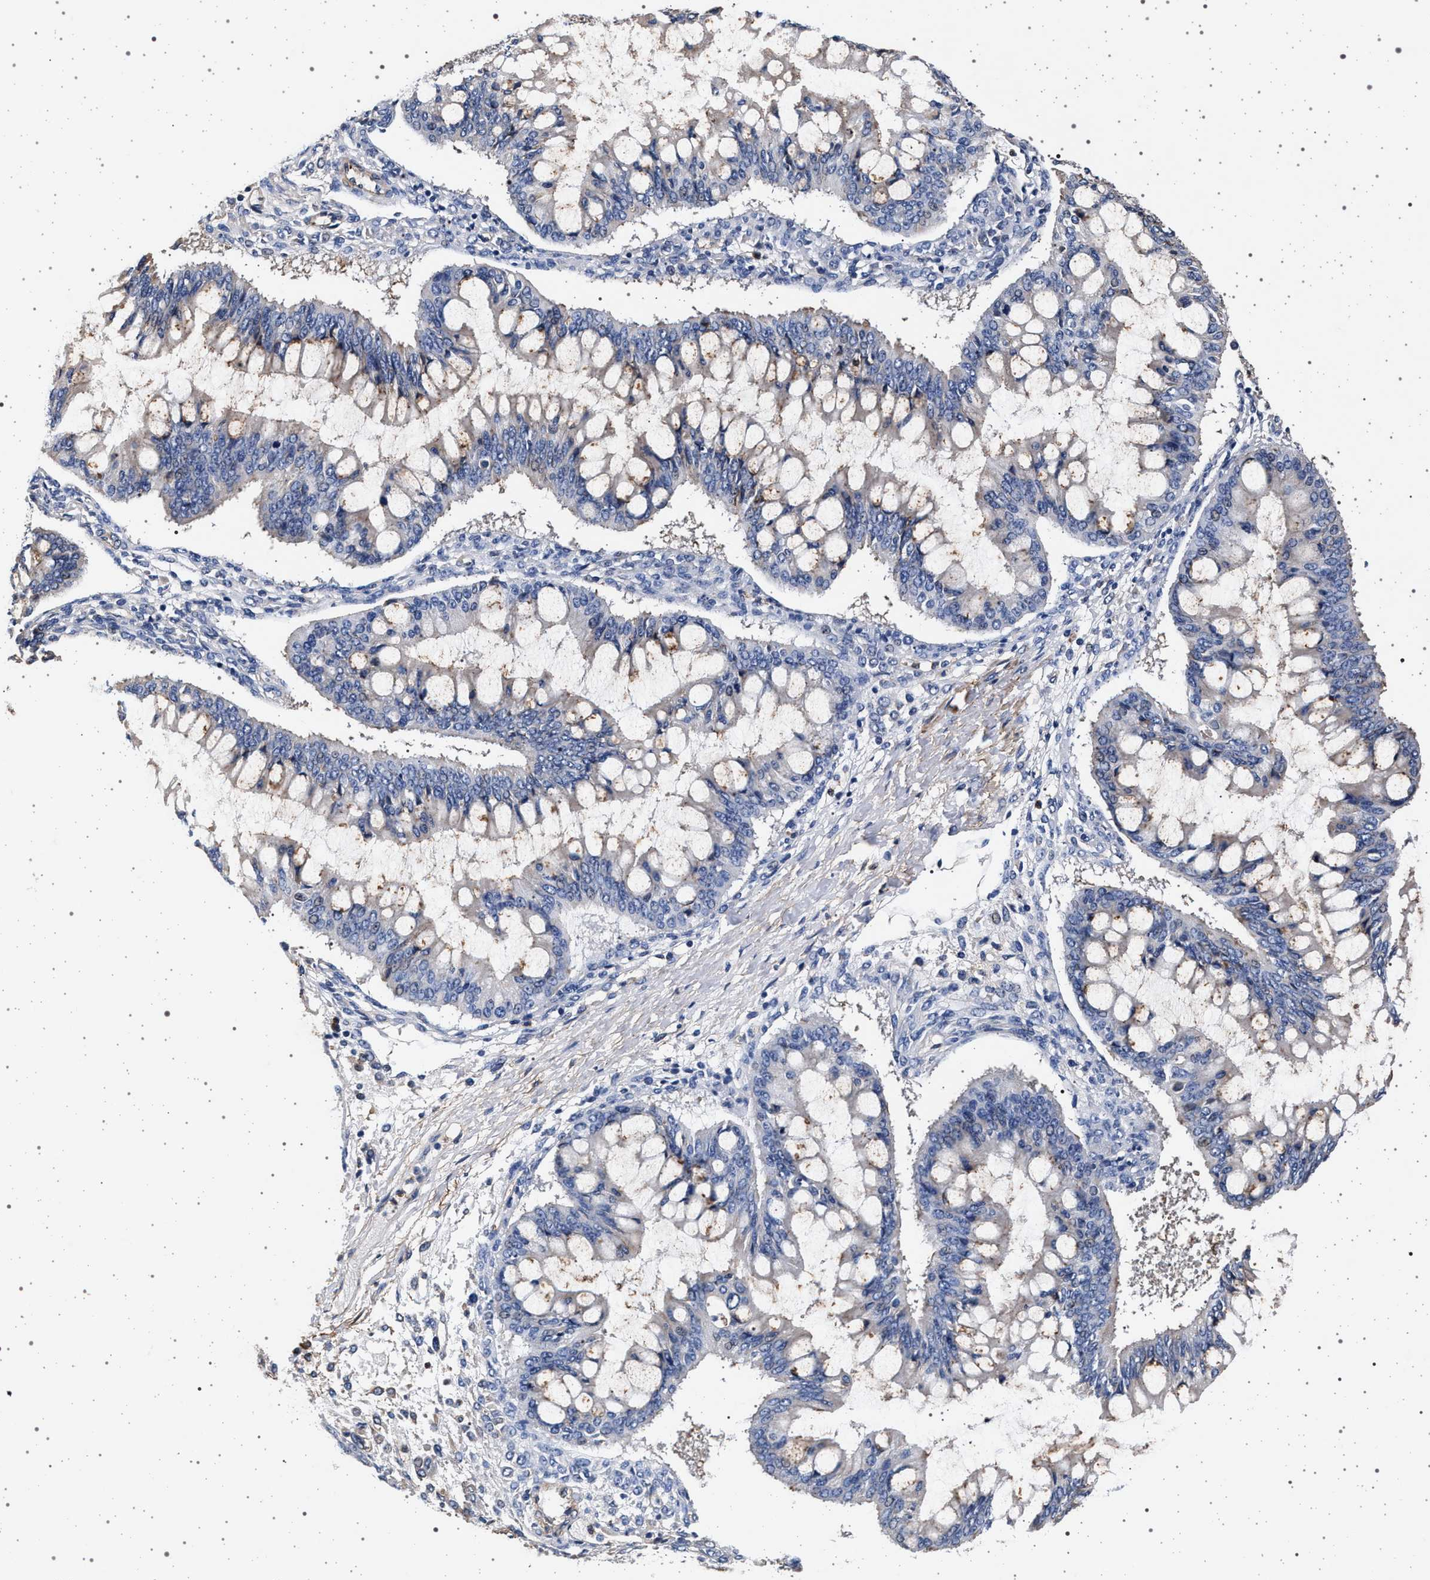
{"staining": {"intensity": "negative", "quantity": "none", "location": "none"}, "tissue": "ovarian cancer", "cell_type": "Tumor cells", "image_type": "cancer", "snomed": [{"axis": "morphology", "description": "Cystadenocarcinoma, mucinous, NOS"}, {"axis": "topography", "description": "Ovary"}], "caption": "Tumor cells show no significant protein staining in ovarian cancer.", "gene": "KCNK6", "patient": {"sex": "female", "age": 73}}